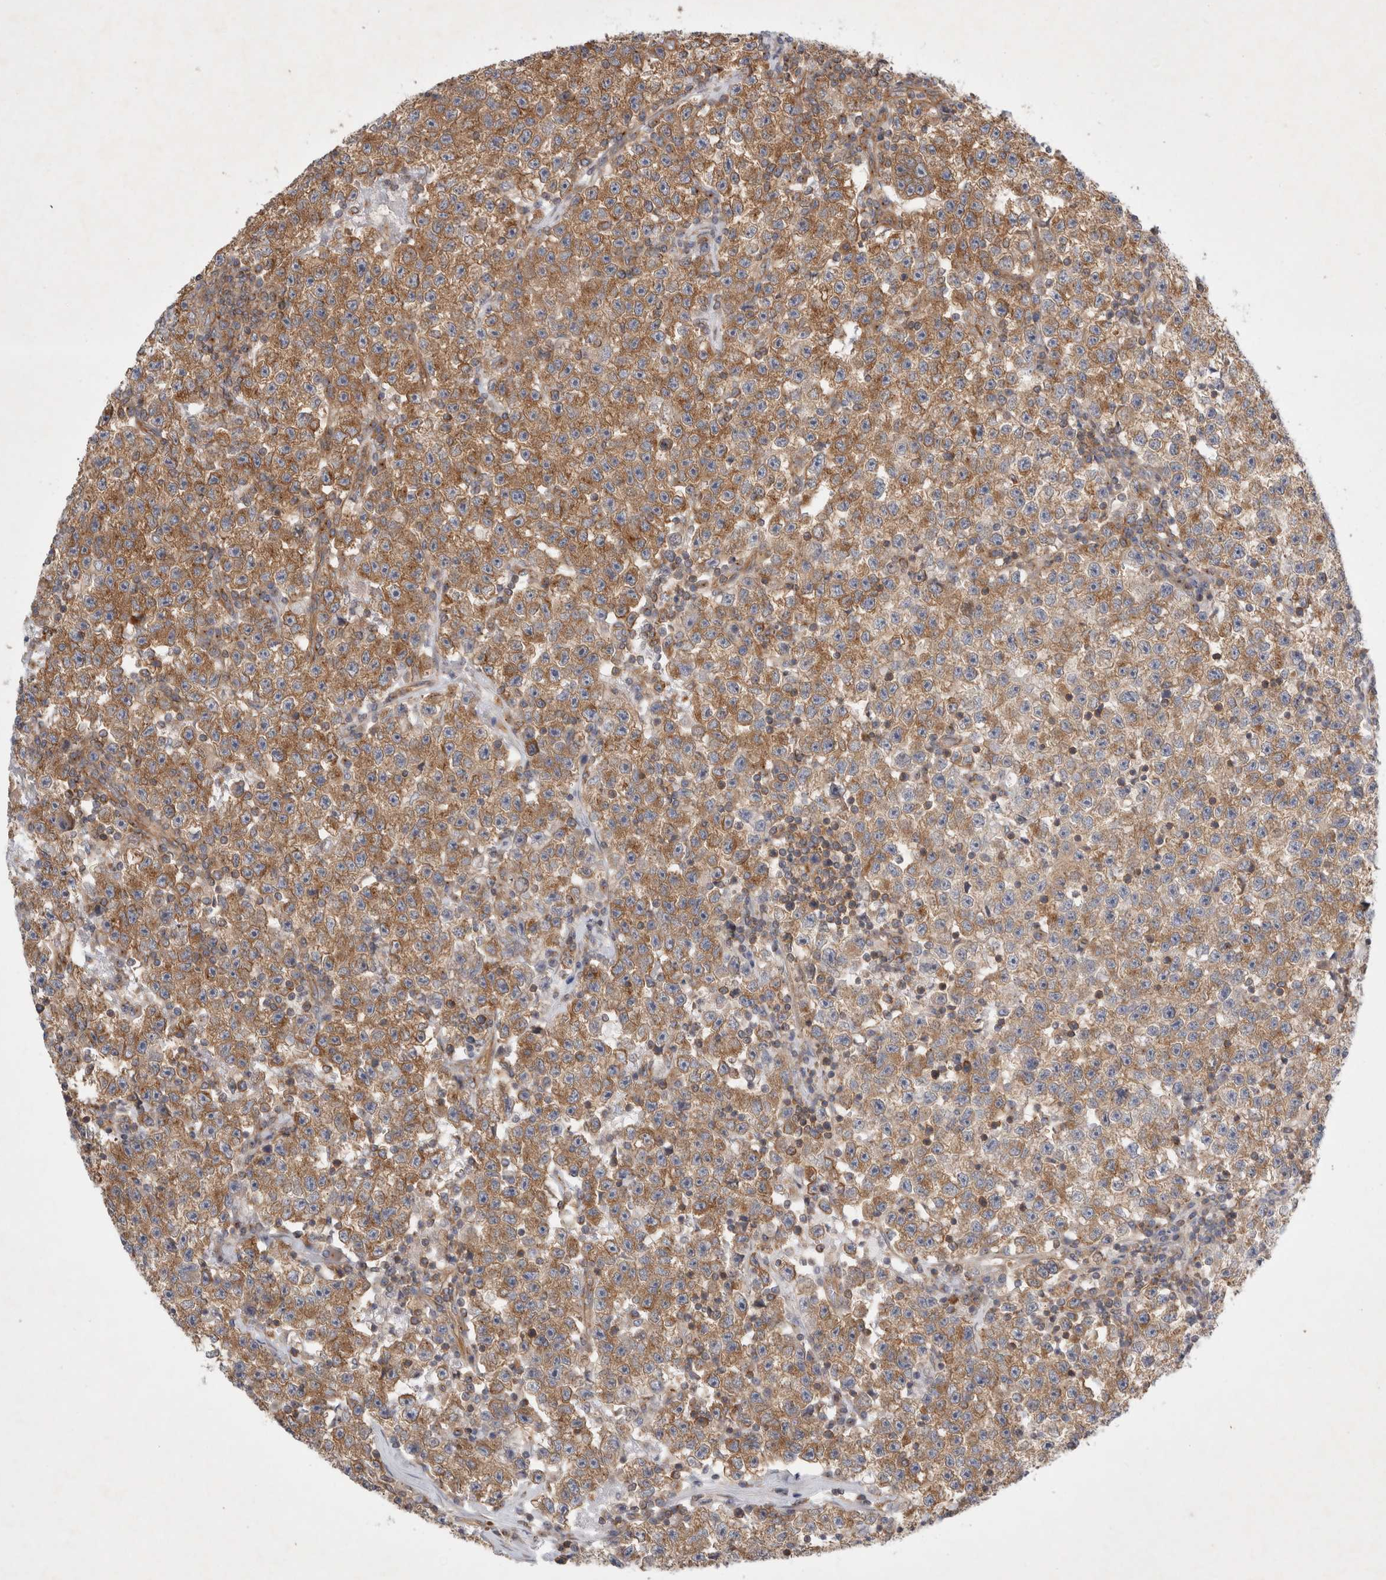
{"staining": {"intensity": "moderate", "quantity": ">75%", "location": "cytoplasmic/membranous"}, "tissue": "testis cancer", "cell_type": "Tumor cells", "image_type": "cancer", "snomed": [{"axis": "morphology", "description": "Seminoma, NOS"}, {"axis": "topography", "description": "Testis"}], "caption": "Immunohistochemistry photomicrograph of neoplastic tissue: human testis cancer stained using immunohistochemistry (IHC) exhibits medium levels of moderate protein expression localized specifically in the cytoplasmic/membranous of tumor cells, appearing as a cytoplasmic/membranous brown color.", "gene": "GPR150", "patient": {"sex": "male", "age": 22}}